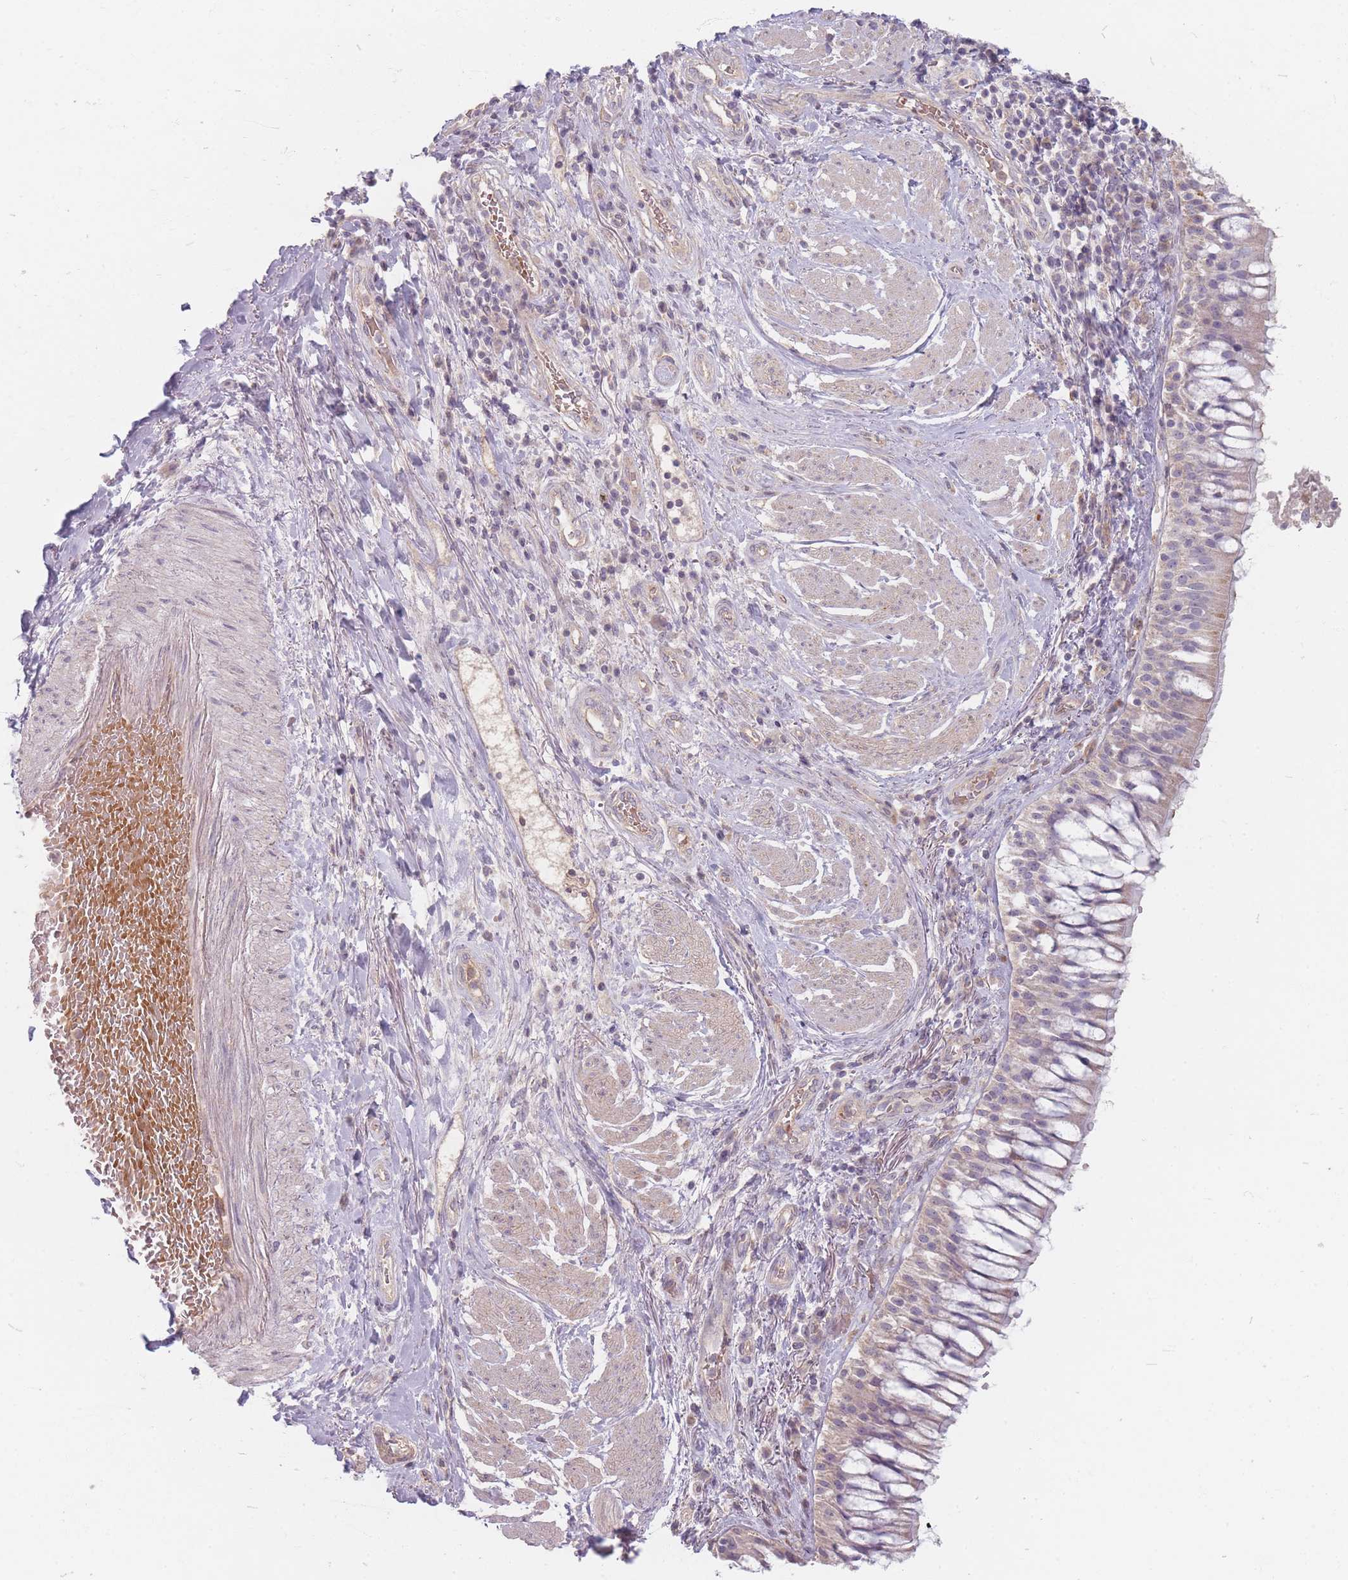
{"staining": {"intensity": "negative", "quantity": "none", "location": "none"}, "tissue": "adipose tissue", "cell_type": "Adipocytes", "image_type": "normal", "snomed": [{"axis": "morphology", "description": "Normal tissue, NOS"}, {"axis": "morphology", "description": "Squamous cell carcinoma, NOS"}, {"axis": "topography", "description": "Bronchus"}, {"axis": "topography", "description": "Lung"}], "caption": "IHC of normal human adipose tissue reveals no staining in adipocytes.", "gene": "CHCHD7", "patient": {"sex": "male", "age": 64}}